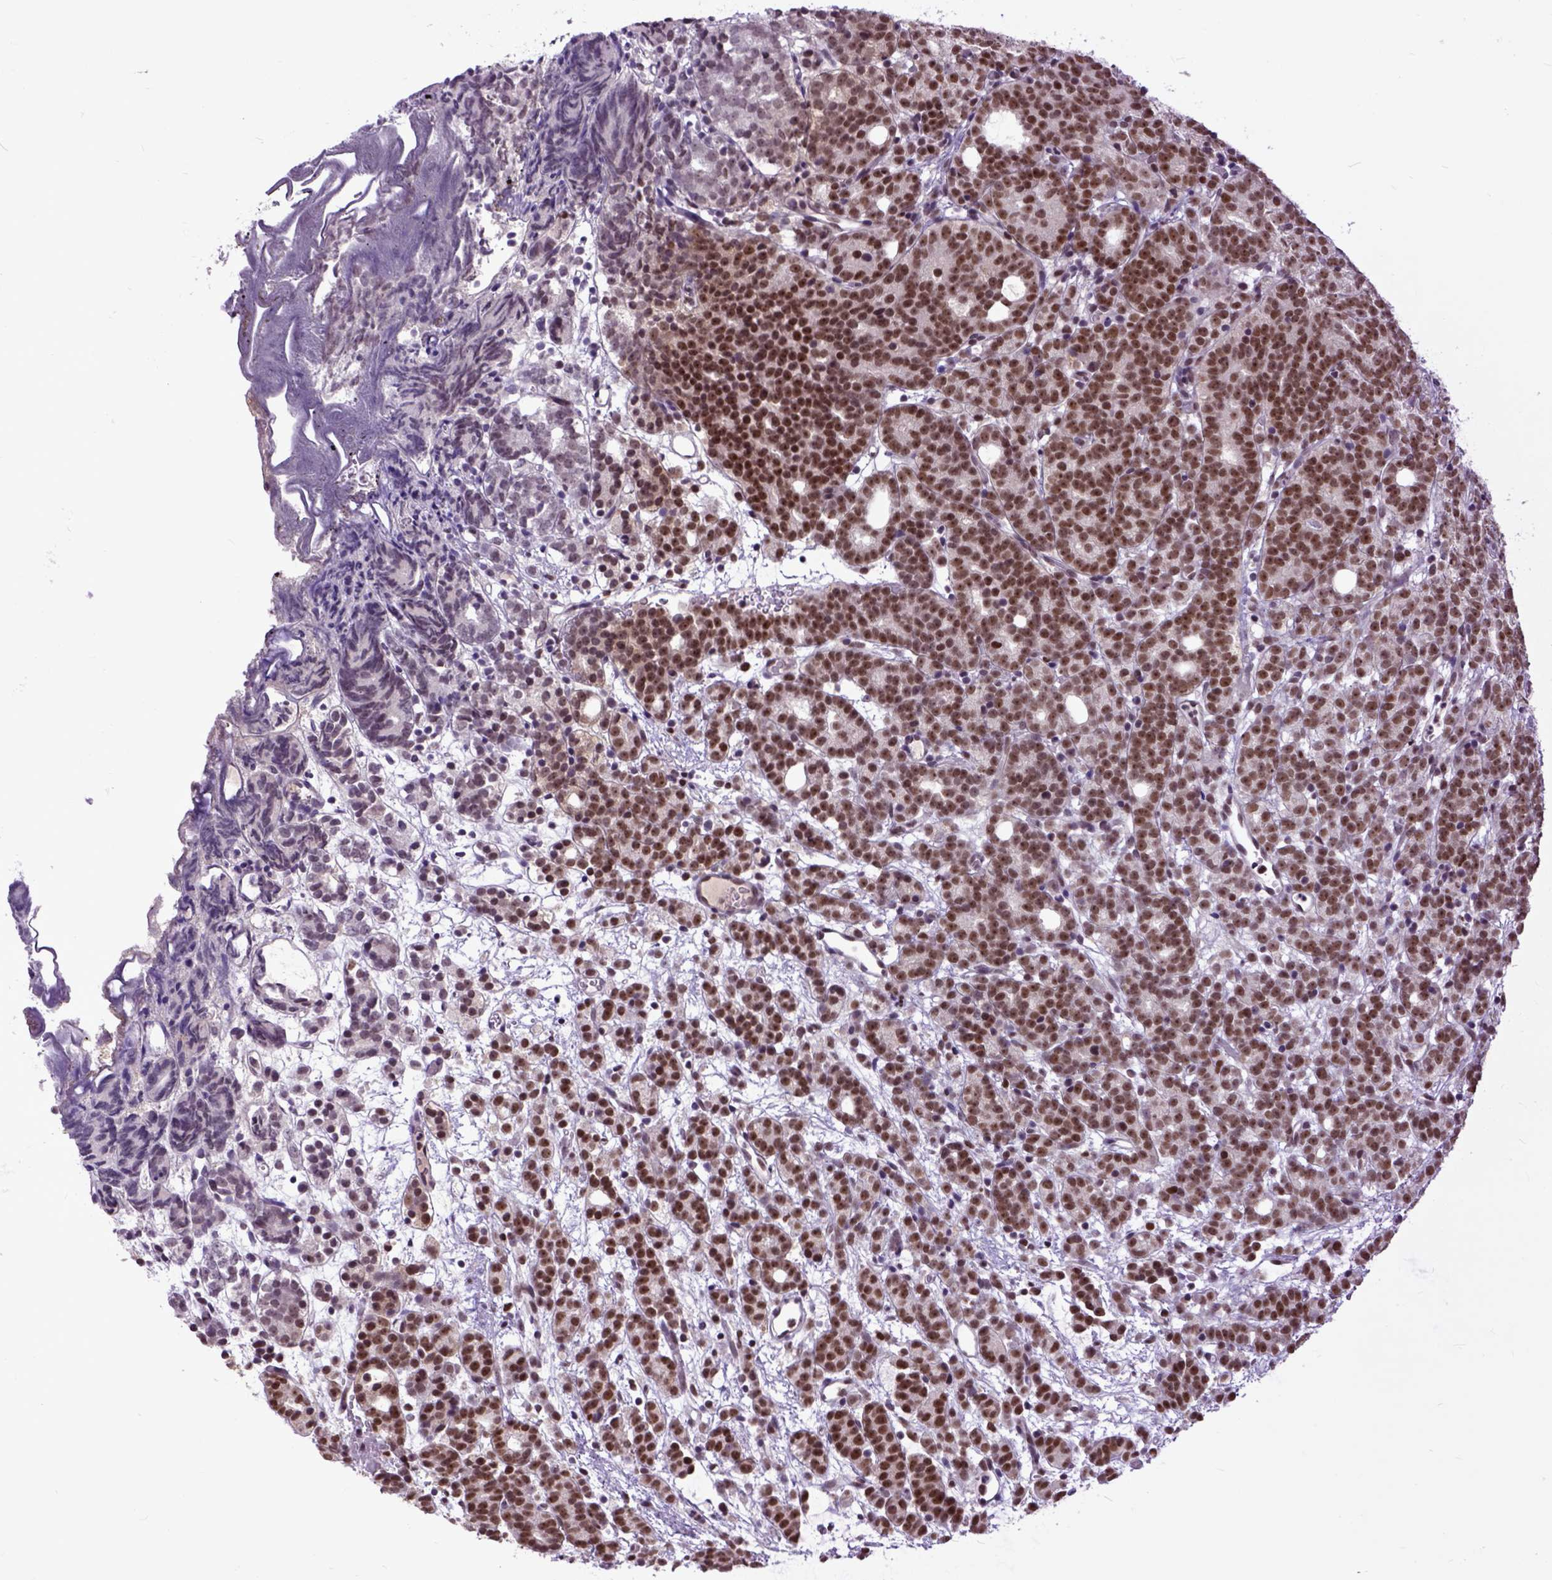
{"staining": {"intensity": "moderate", "quantity": ">75%", "location": "nuclear"}, "tissue": "prostate cancer", "cell_type": "Tumor cells", "image_type": "cancer", "snomed": [{"axis": "morphology", "description": "Adenocarcinoma, High grade"}, {"axis": "topography", "description": "Prostate"}], "caption": "Human prostate adenocarcinoma (high-grade) stained with a brown dye shows moderate nuclear positive positivity in about >75% of tumor cells.", "gene": "RCC2", "patient": {"sex": "male", "age": 53}}